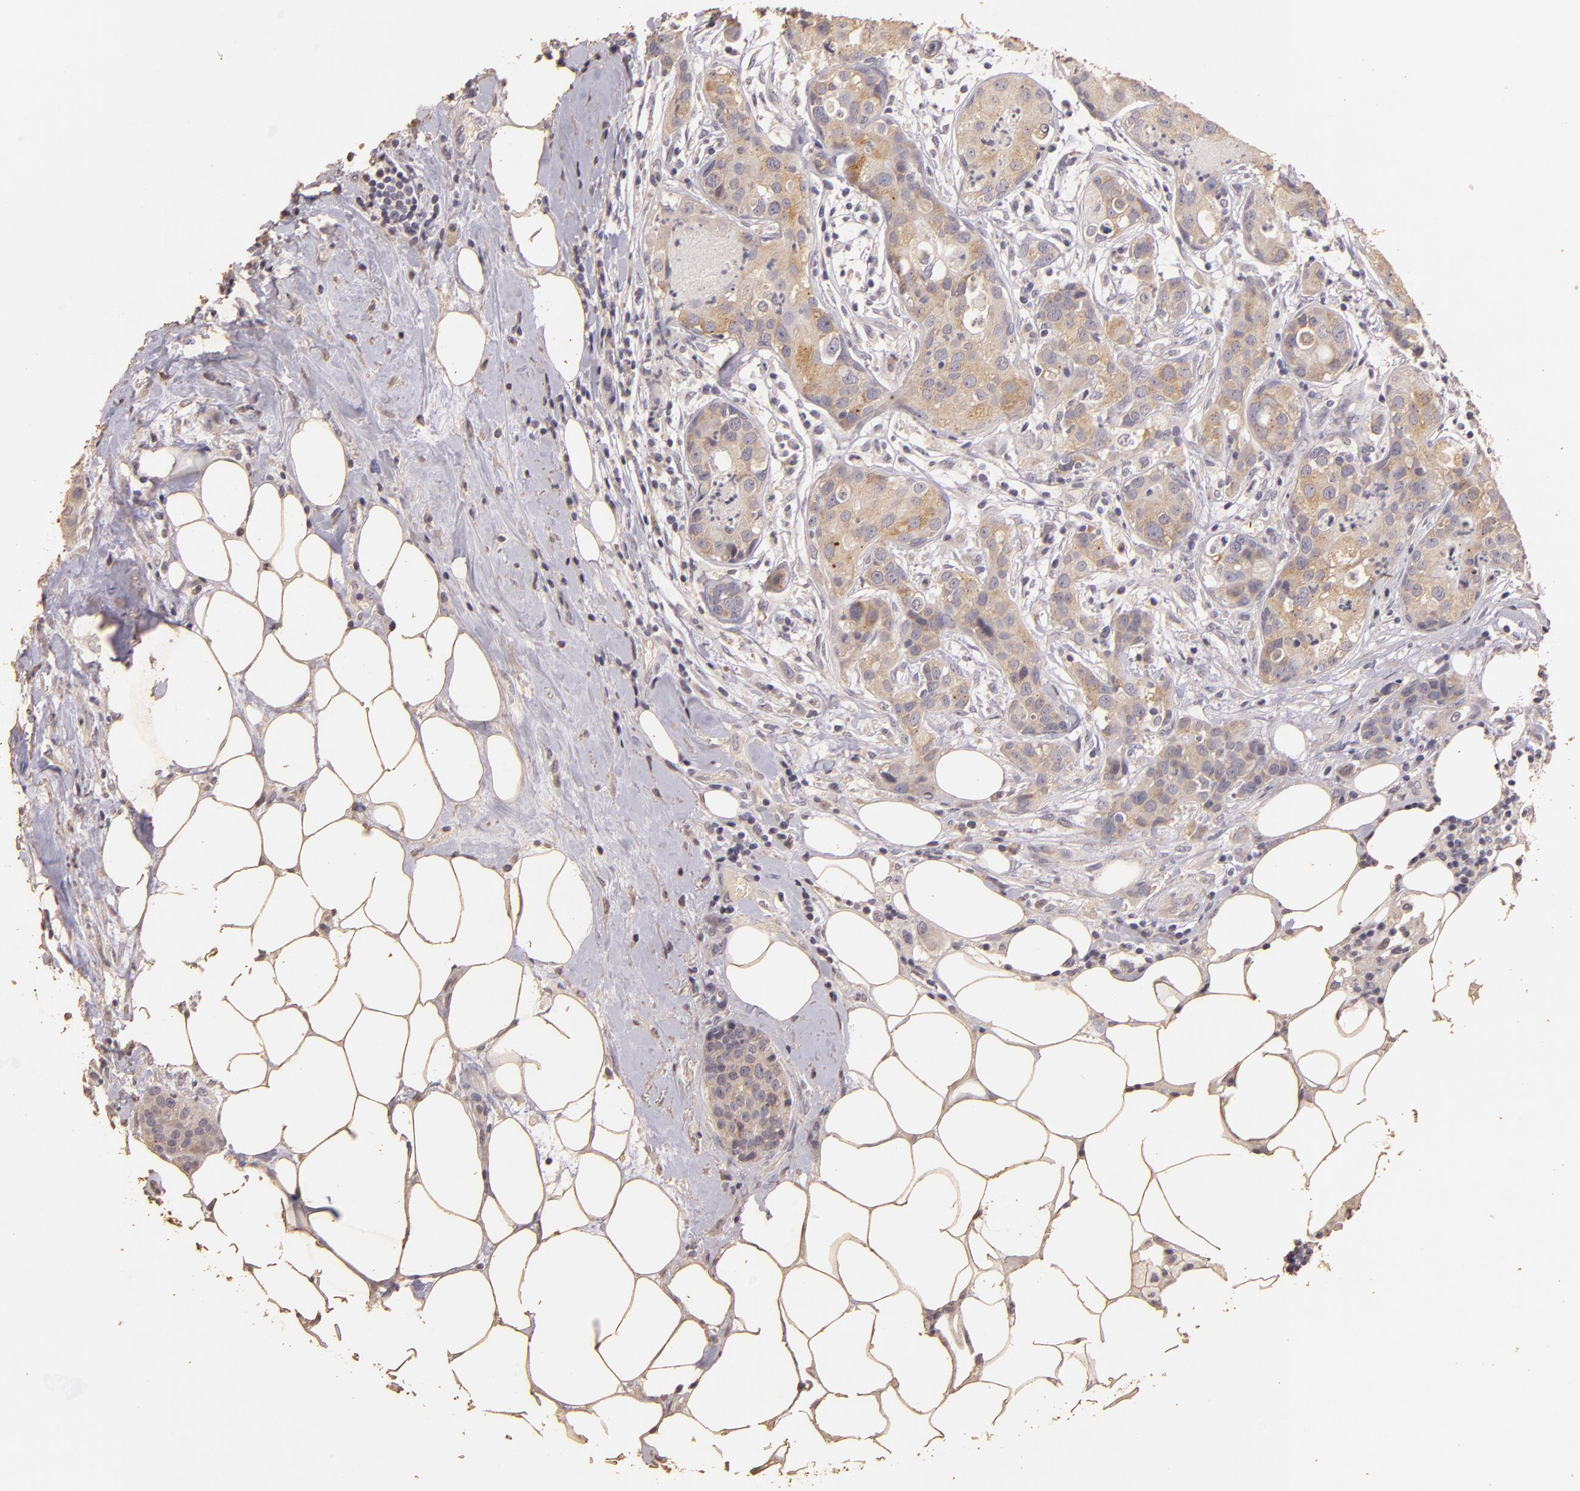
{"staining": {"intensity": "weak", "quantity": "25%-75%", "location": "cytoplasmic/membranous"}, "tissue": "breast cancer", "cell_type": "Tumor cells", "image_type": "cancer", "snomed": [{"axis": "morphology", "description": "Duct carcinoma"}, {"axis": "topography", "description": "Breast"}], "caption": "The histopathology image demonstrates a brown stain indicating the presence of a protein in the cytoplasmic/membranous of tumor cells in breast intraductal carcinoma. (Stains: DAB (3,3'-diaminobenzidine) in brown, nuclei in blue, Microscopy: brightfield microscopy at high magnification).", "gene": "BCL2L13", "patient": {"sex": "female", "age": 45}}